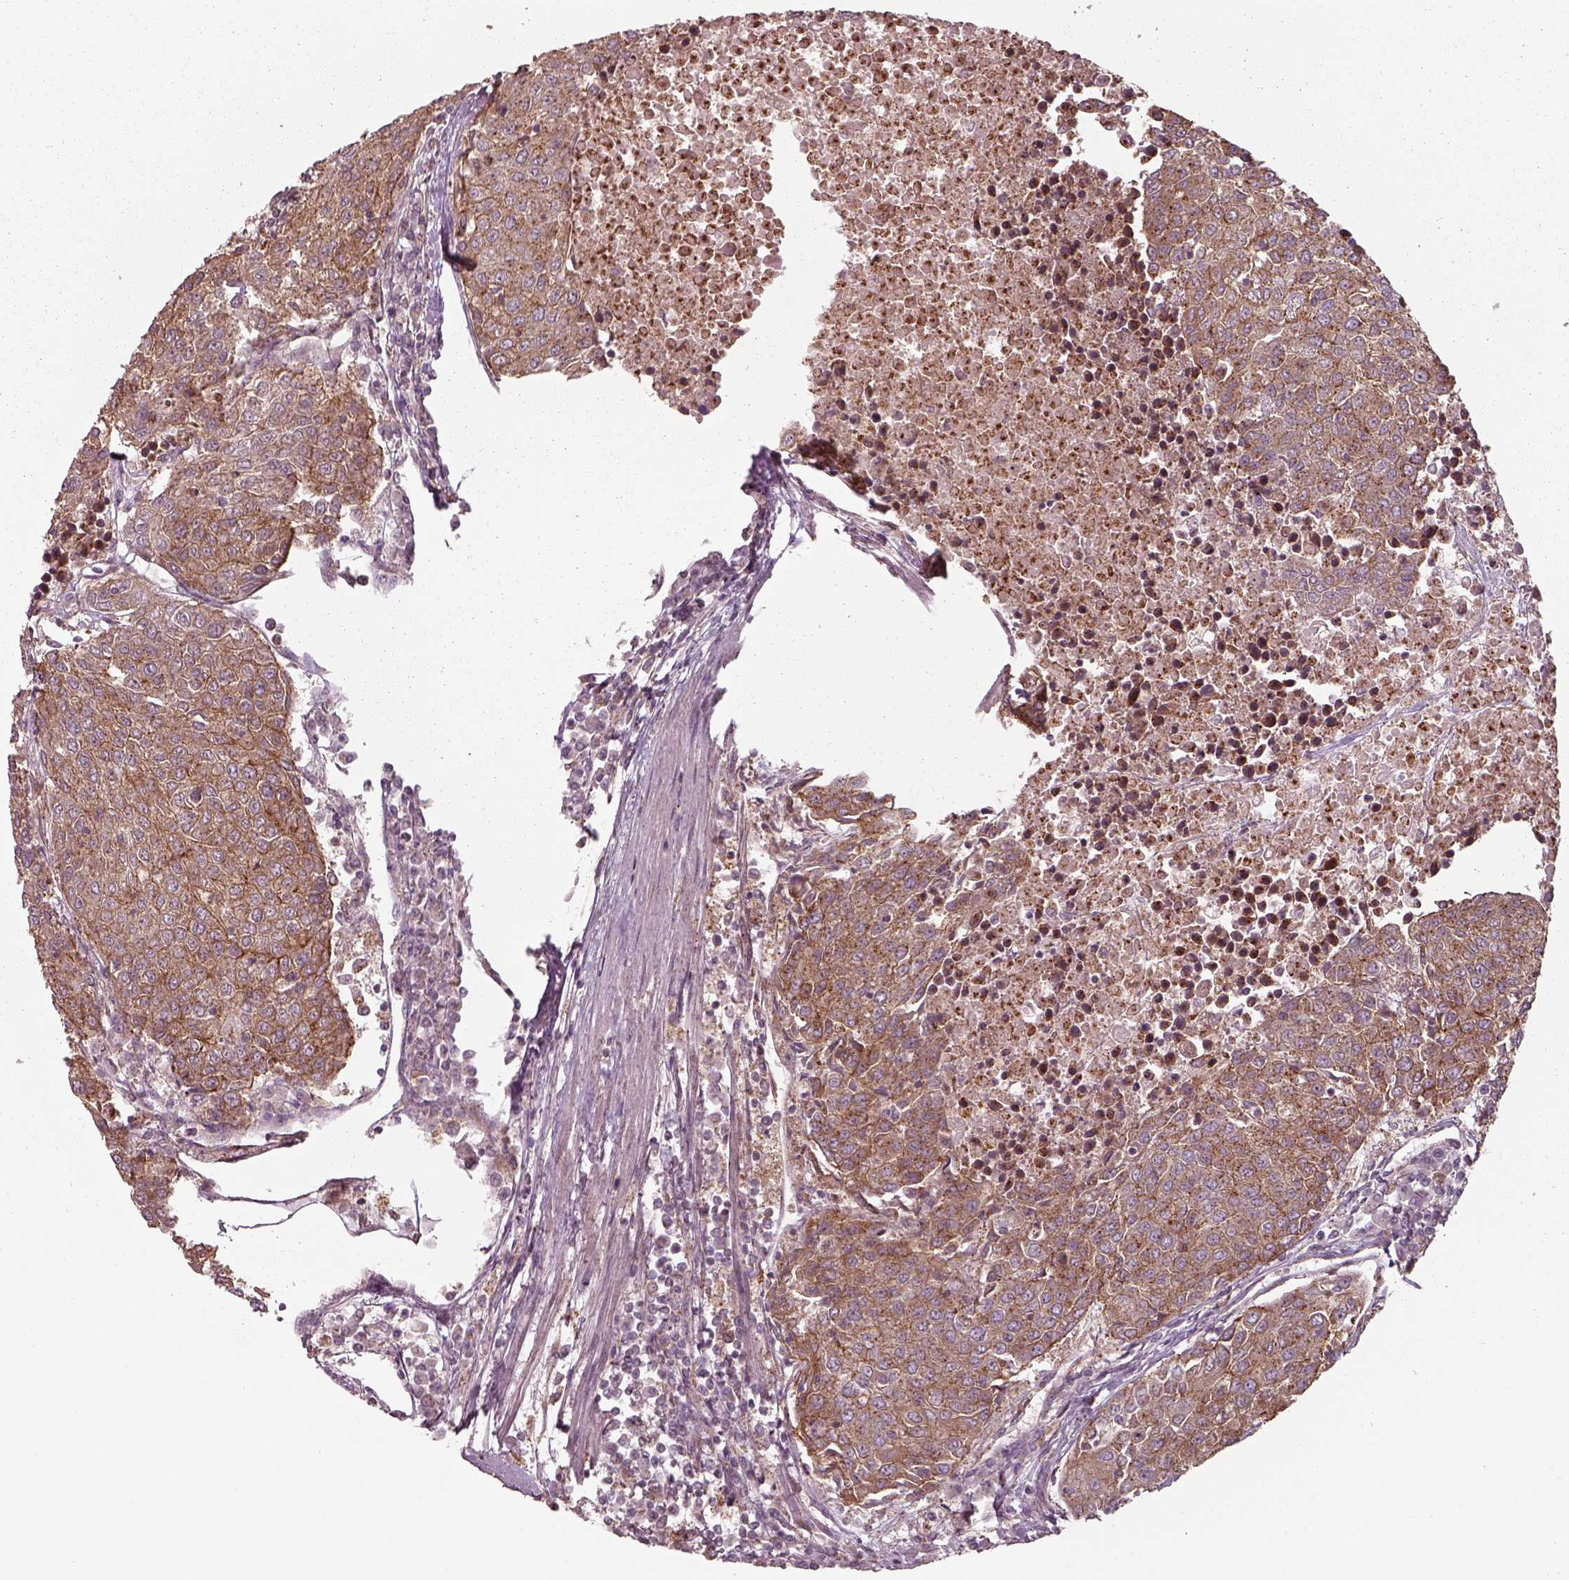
{"staining": {"intensity": "moderate", "quantity": ">75%", "location": "cytoplasmic/membranous"}, "tissue": "urothelial cancer", "cell_type": "Tumor cells", "image_type": "cancer", "snomed": [{"axis": "morphology", "description": "Urothelial carcinoma, High grade"}, {"axis": "topography", "description": "Urinary bladder"}], "caption": "High-grade urothelial carcinoma stained for a protein reveals moderate cytoplasmic/membranous positivity in tumor cells. Immunohistochemistry (ihc) stains the protein in brown and the nuclei are stained blue.", "gene": "CHMP3", "patient": {"sex": "female", "age": 85}}